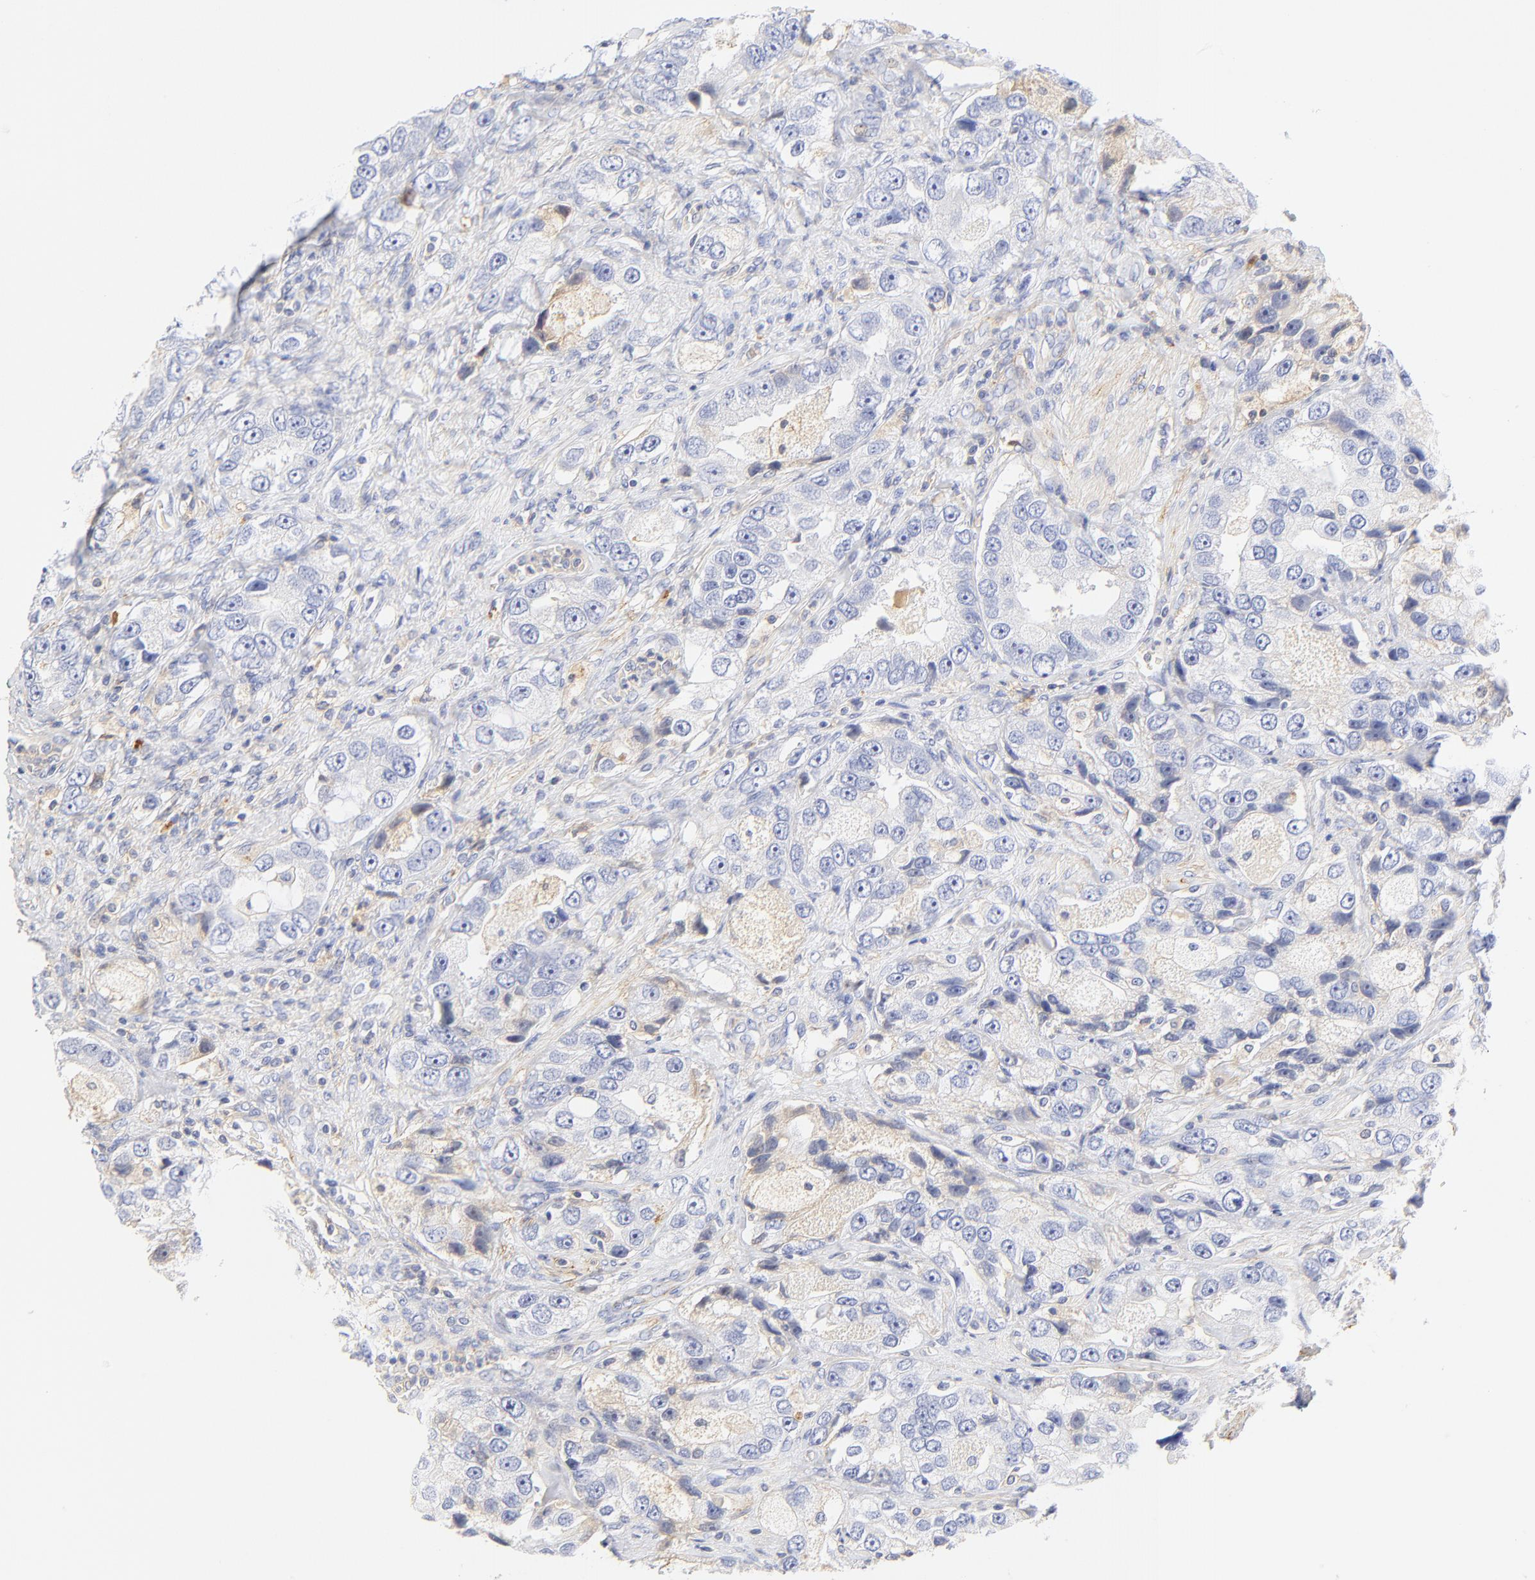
{"staining": {"intensity": "weak", "quantity": "<25%", "location": "cytoplasmic/membranous"}, "tissue": "prostate cancer", "cell_type": "Tumor cells", "image_type": "cancer", "snomed": [{"axis": "morphology", "description": "Adenocarcinoma, High grade"}, {"axis": "topography", "description": "Prostate"}], "caption": "This is an immunohistochemistry (IHC) micrograph of human prostate cancer (adenocarcinoma (high-grade)). There is no positivity in tumor cells.", "gene": "MDGA2", "patient": {"sex": "male", "age": 63}}